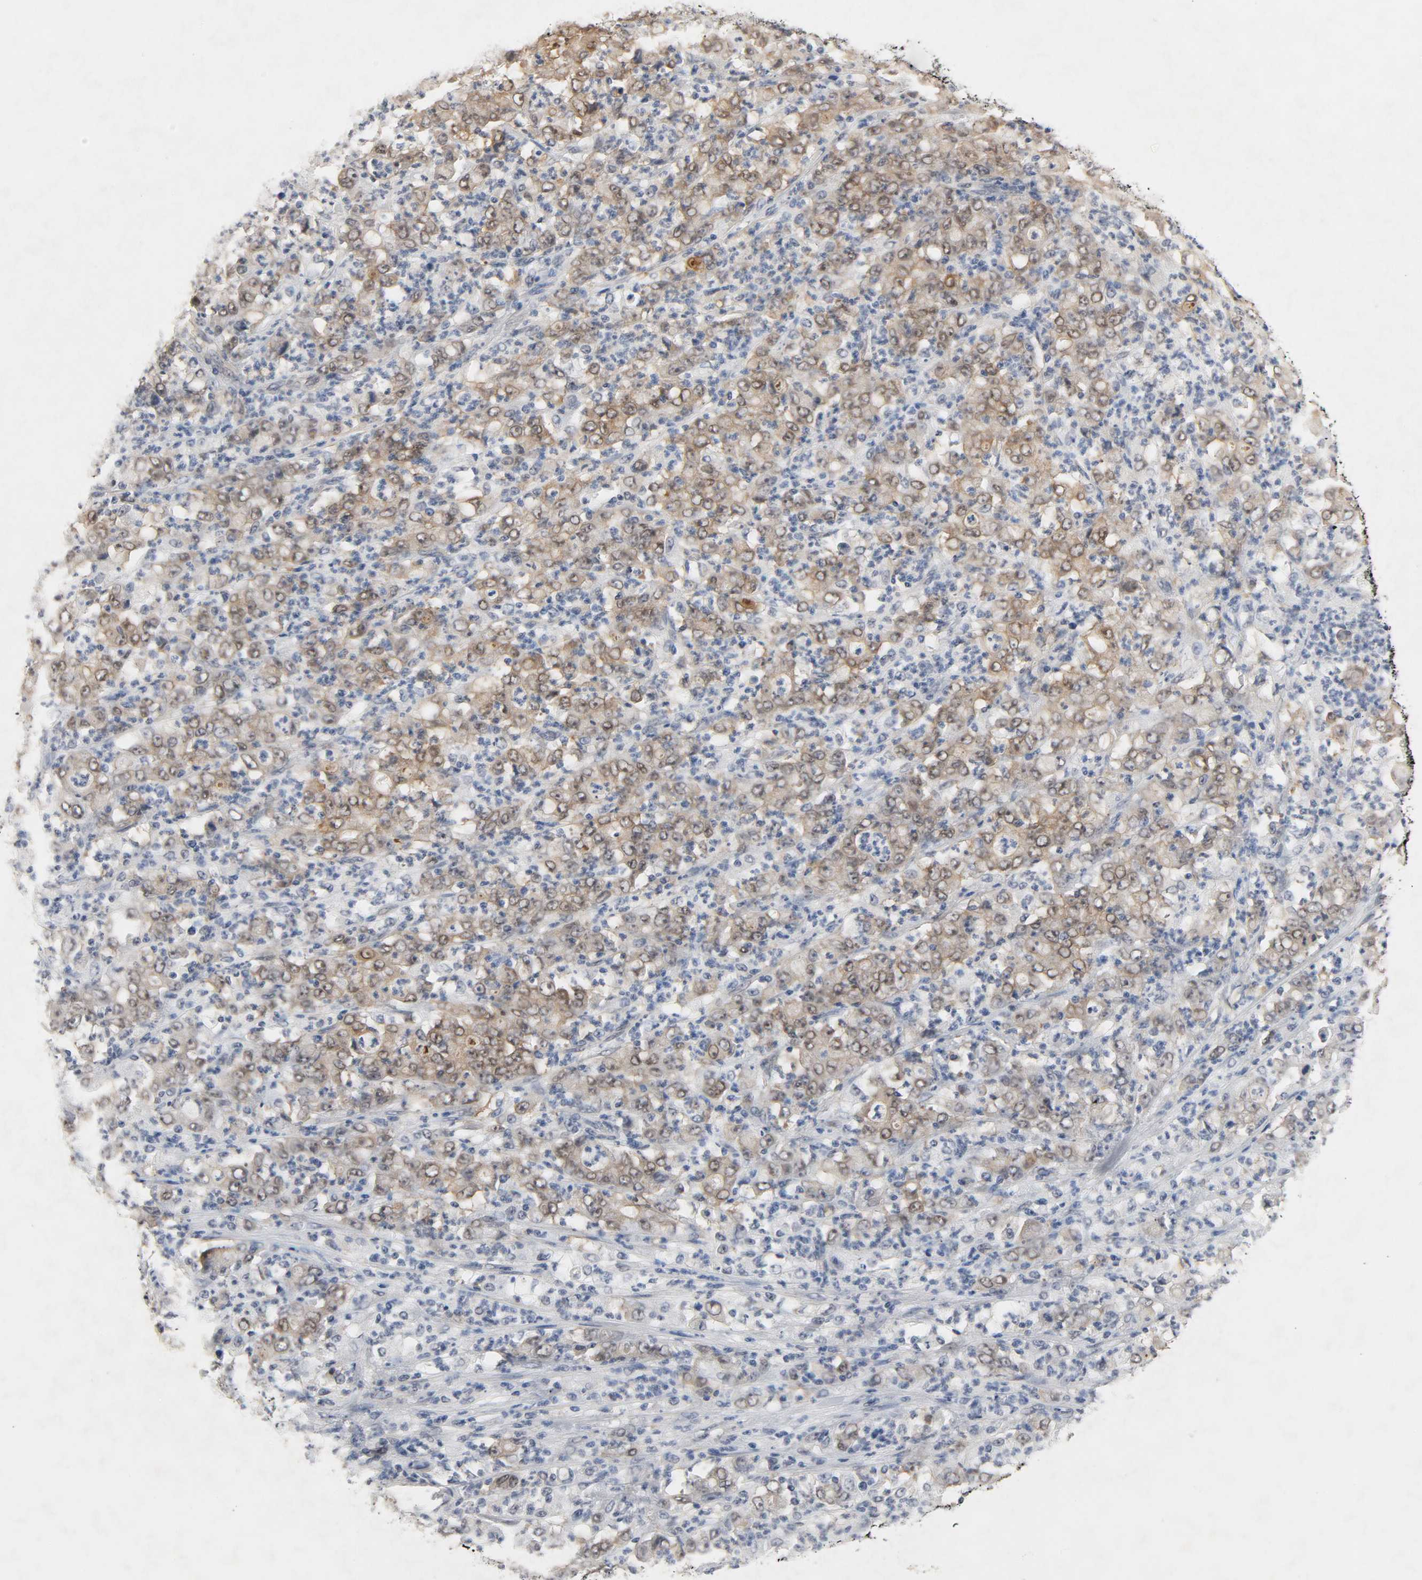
{"staining": {"intensity": "moderate", "quantity": "25%-75%", "location": "cytoplasmic/membranous"}, "tissue": "stomach cancer", "cell_type": "Tumor cells", "image_type": "cancer", "snomed": [{"axis": "morphology", "description": "Adenocarcinoma, NOS"}, {"axis": "topography", "description": "Stomach, lower"}], "caption": "IHC staining of stomach cancer (adenocarcinoma), which displays medium levels of moderate cytoplasmic/membranous expression in approximately 25%-75% of tumor cells indicating moderate cytoplasmic/membranous protein positivity. The staining was performed using DAB (brown) for protein detection and nuclei were counterstained in hematoxylin (blue).", "gene": "ACSS2", "patient": {"sex": "female", "age": 71}}